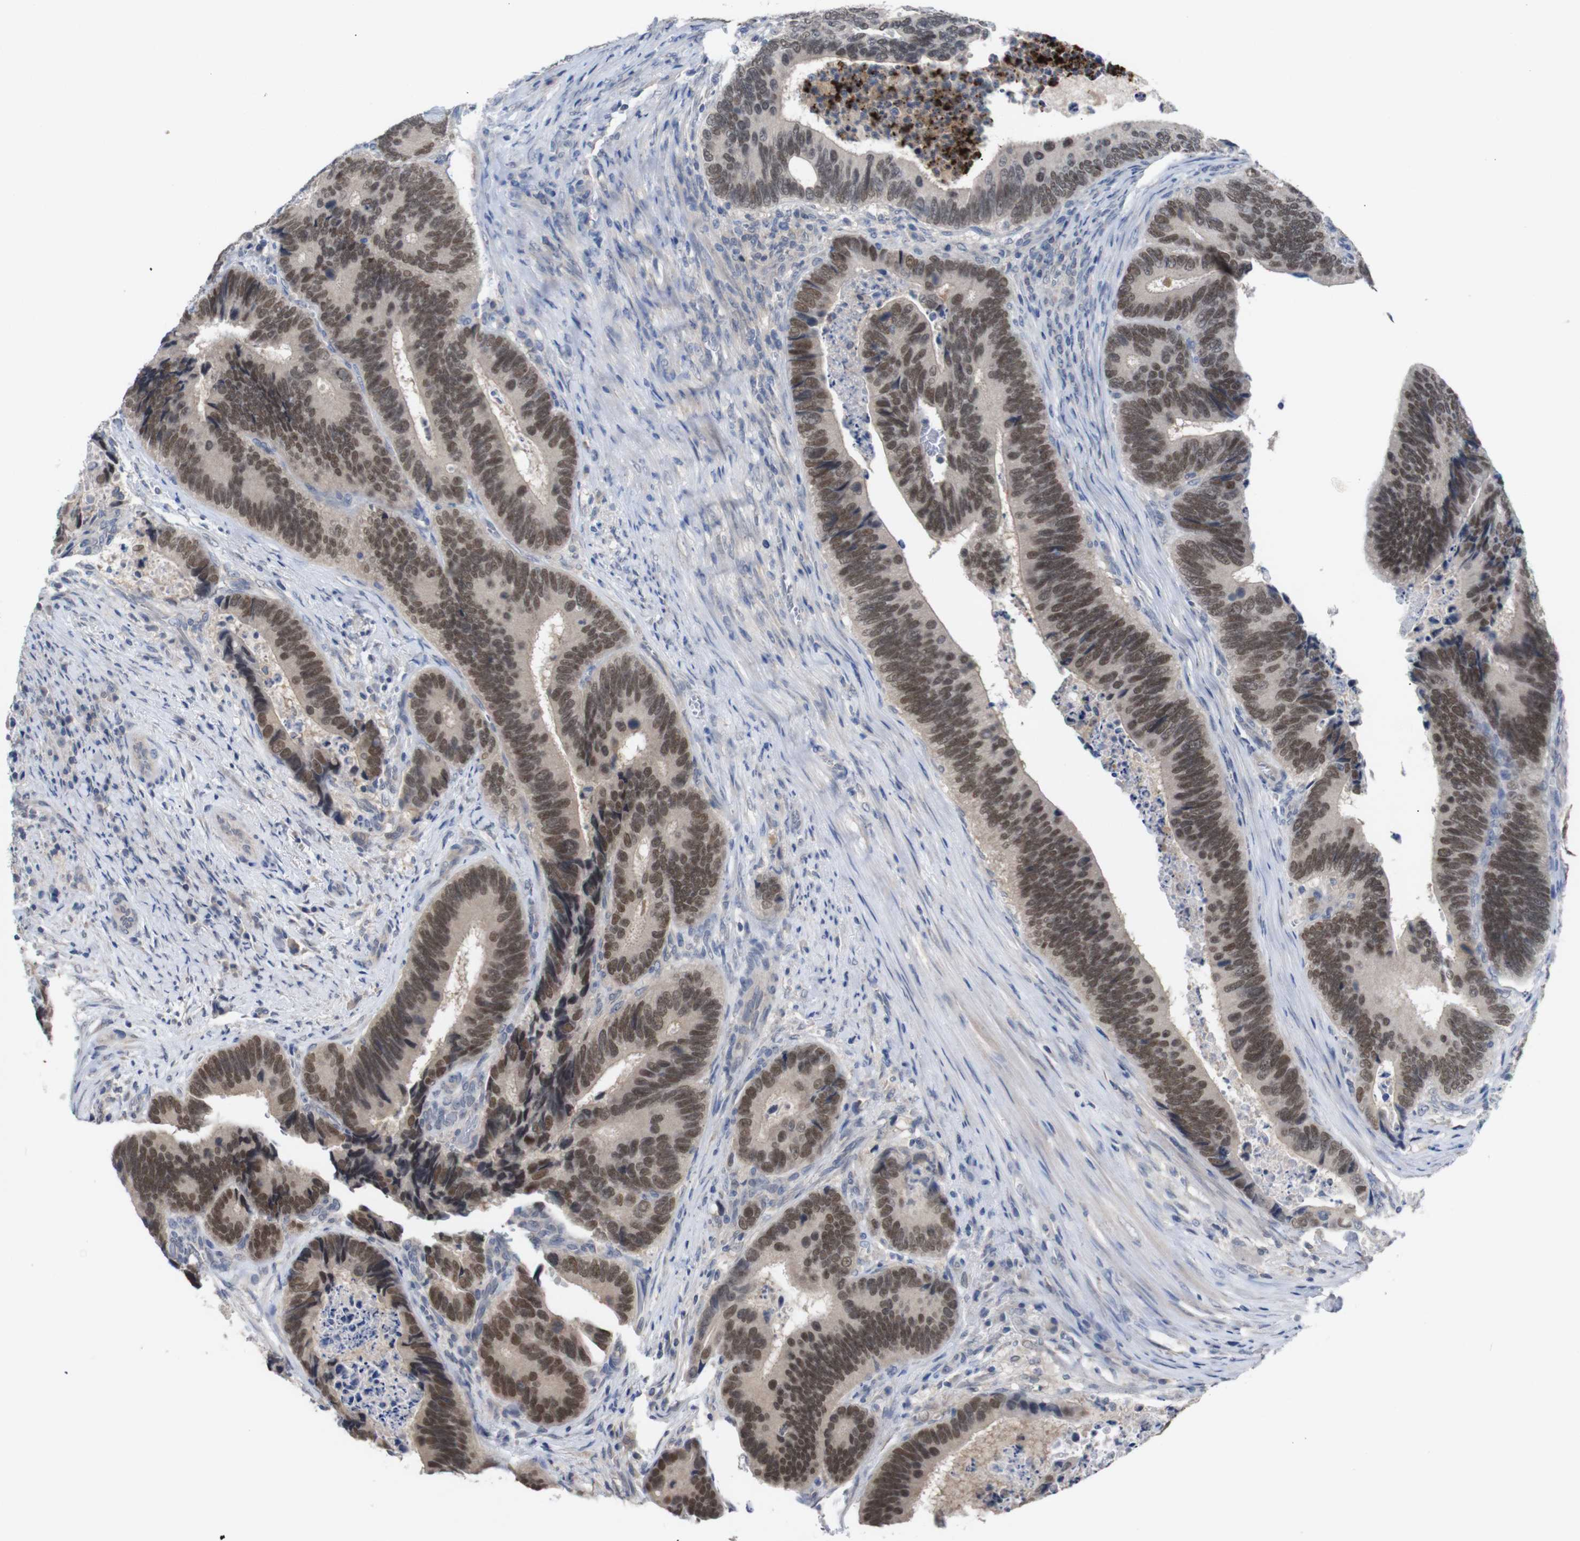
{"staining": {"intensity": "moderate", "quantity": ">75%", "location": "nuclear"}, "tissue": "colorectal cancer", "cell_type": "Tumor cells", "image_type": "cancer", "snomed": [{"axis": "morphology", "description": "Inflammation, NOS"}, {"axis": "morphology", "description": "Adenocarcinoma, NOS"}, {"axis": "topography", "description": "Colon"}], "caption": "Moderate nuclear protein positivity is appreciated in about >75% of tumor cells in adenocarcinoma (colorectal).", "gene": "HNF1A", "patient": {"sex": "male", "age": 72}}